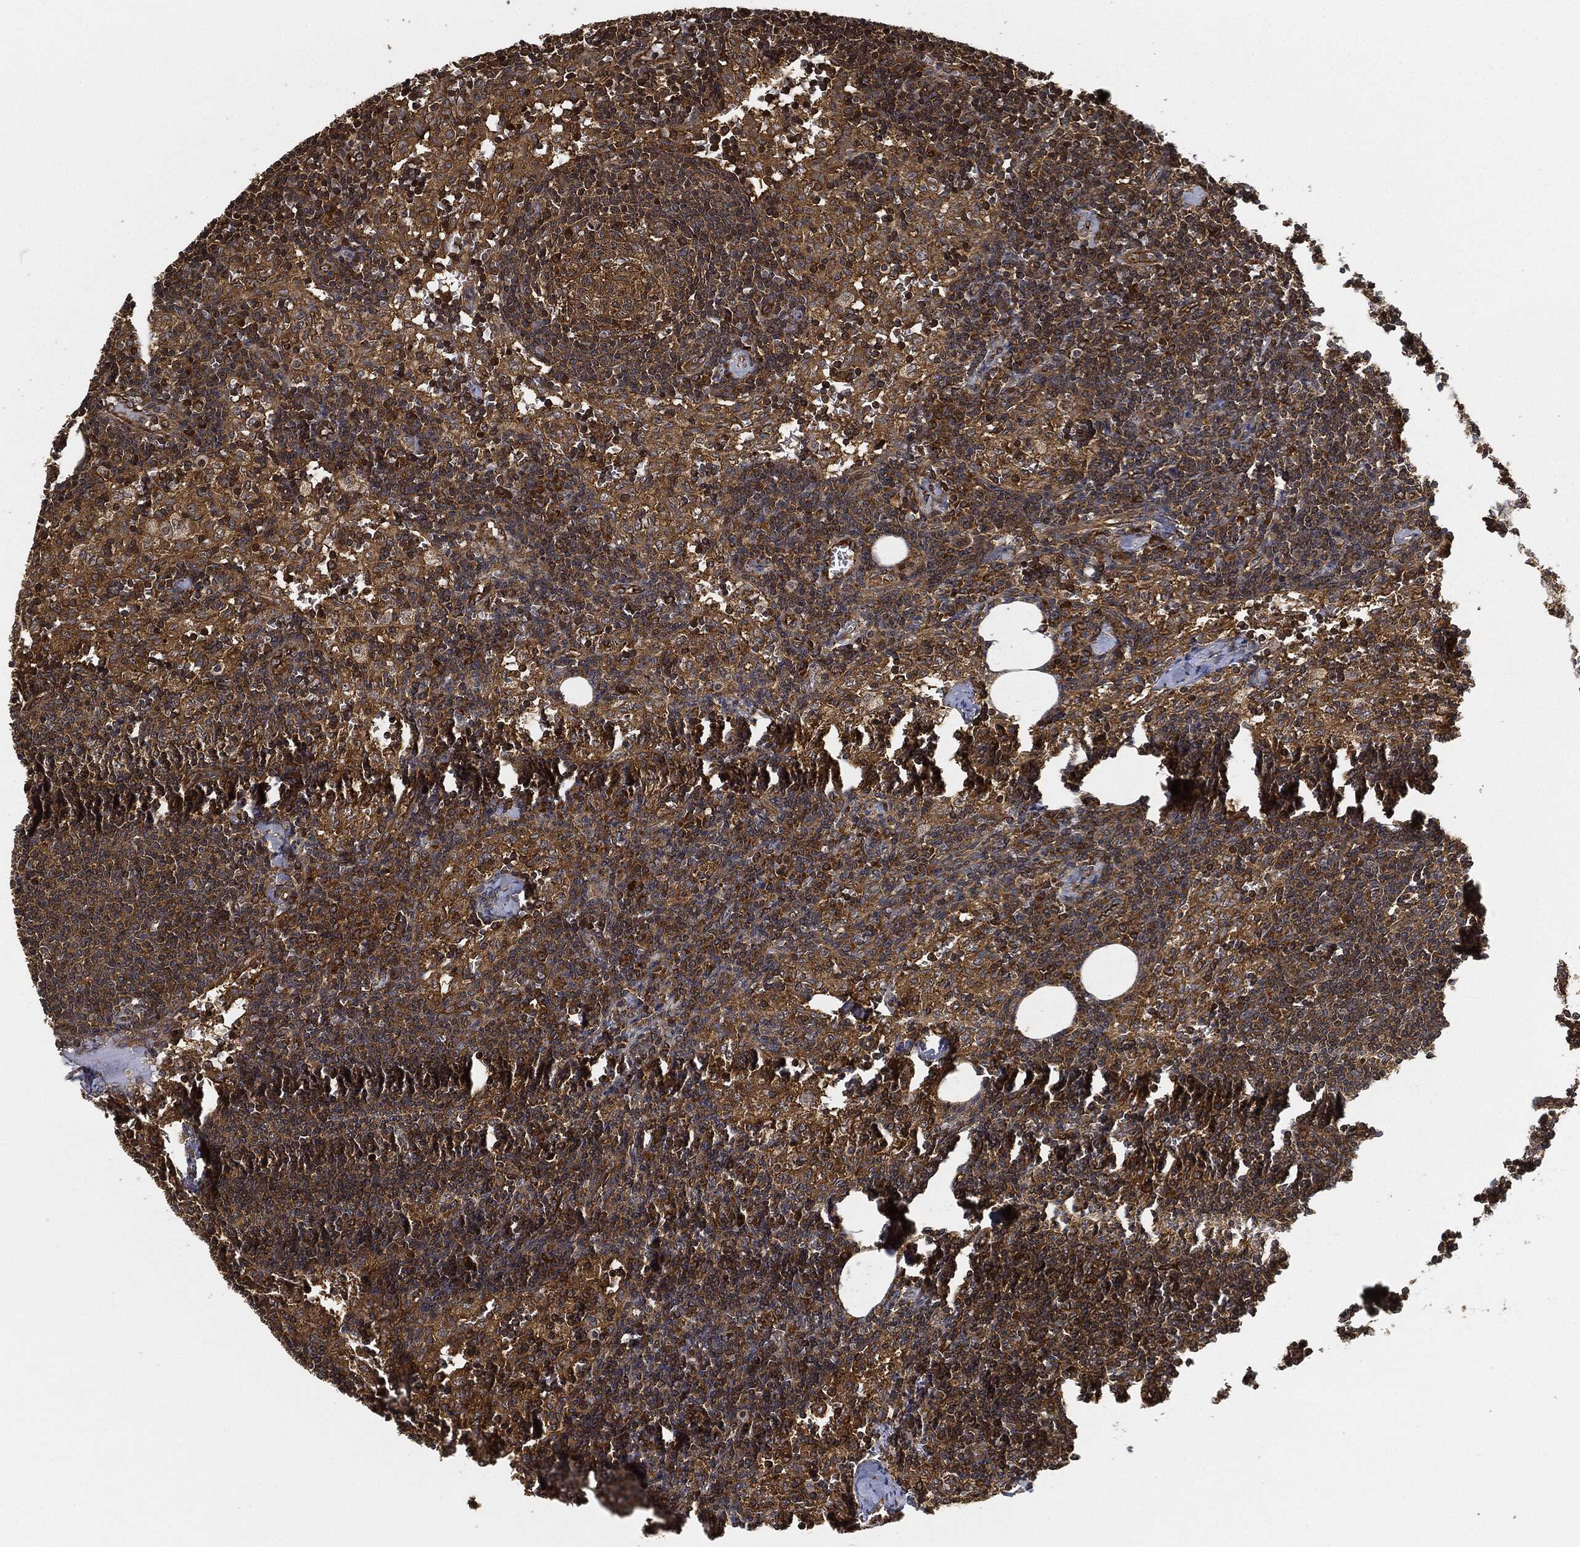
{"staining": {"intensity": "moderate", "quantity": ">75%", "location": "cytoplasmic/membranous"}, "tissue": "lymph node", "cell_type": "Non-germinal center cells", "image_type": "normal", "snomed": [{"axis": "morphology", "description": "Normal tissue, NOS"}, {"axis": "topography", "description": "Lymph node"}], "caption": "Immunohistochemistry (IHC) micrograph of normal lymph node: lymph node stained using immunohistochemistry (IHC) demonstrates medium levels of moderate protein expression localized specifically in the cytoplasmic/membranous of non-germinal center cells, appearing as a cytoplasmic/membranous brown color.", "gene": "CEP290", "patient": {"sex": "female", "age": 52}}